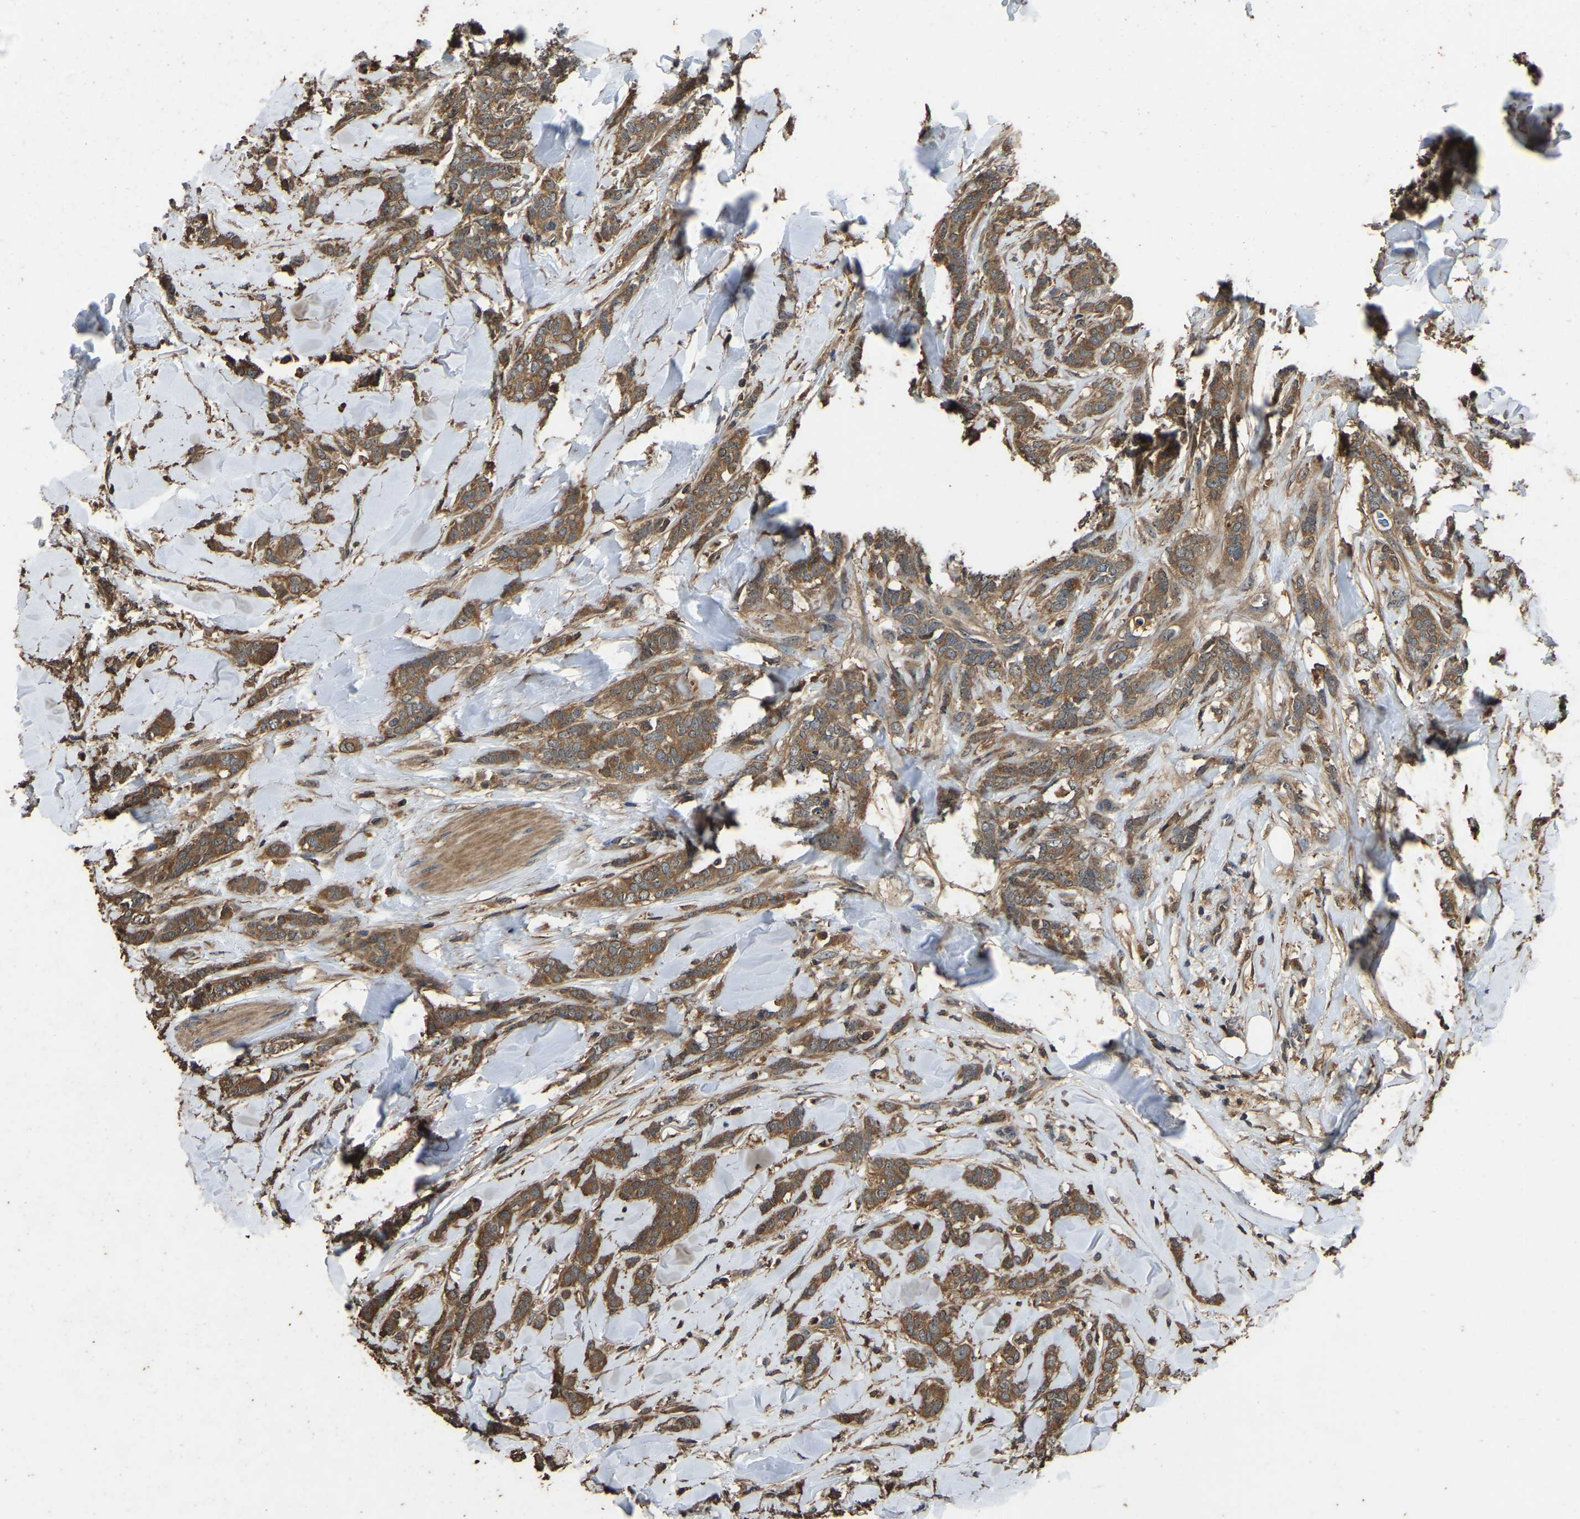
{"staining": {"intensity": "moderate", "quantity": ">75%", "location": "cytoplasmic/membranous"}, "tissue": "breast cancer", "cell_type": "Tumor cells", "image_type": "cancer", "snomed": [{"axis": "morphology", "description": "Lobular carcinoma"}, {"axis": "topography", "description": "Skin"}, {"axis": "topography", "description": "Breast"}], "caption": "Protein analysis of breast cancer tissue demonstrates moderate cytoplasmic/membranous staining in about >75% of tumor cells.", "gene": "FHIT", "patient": {"sex": "female", "age": 46}}